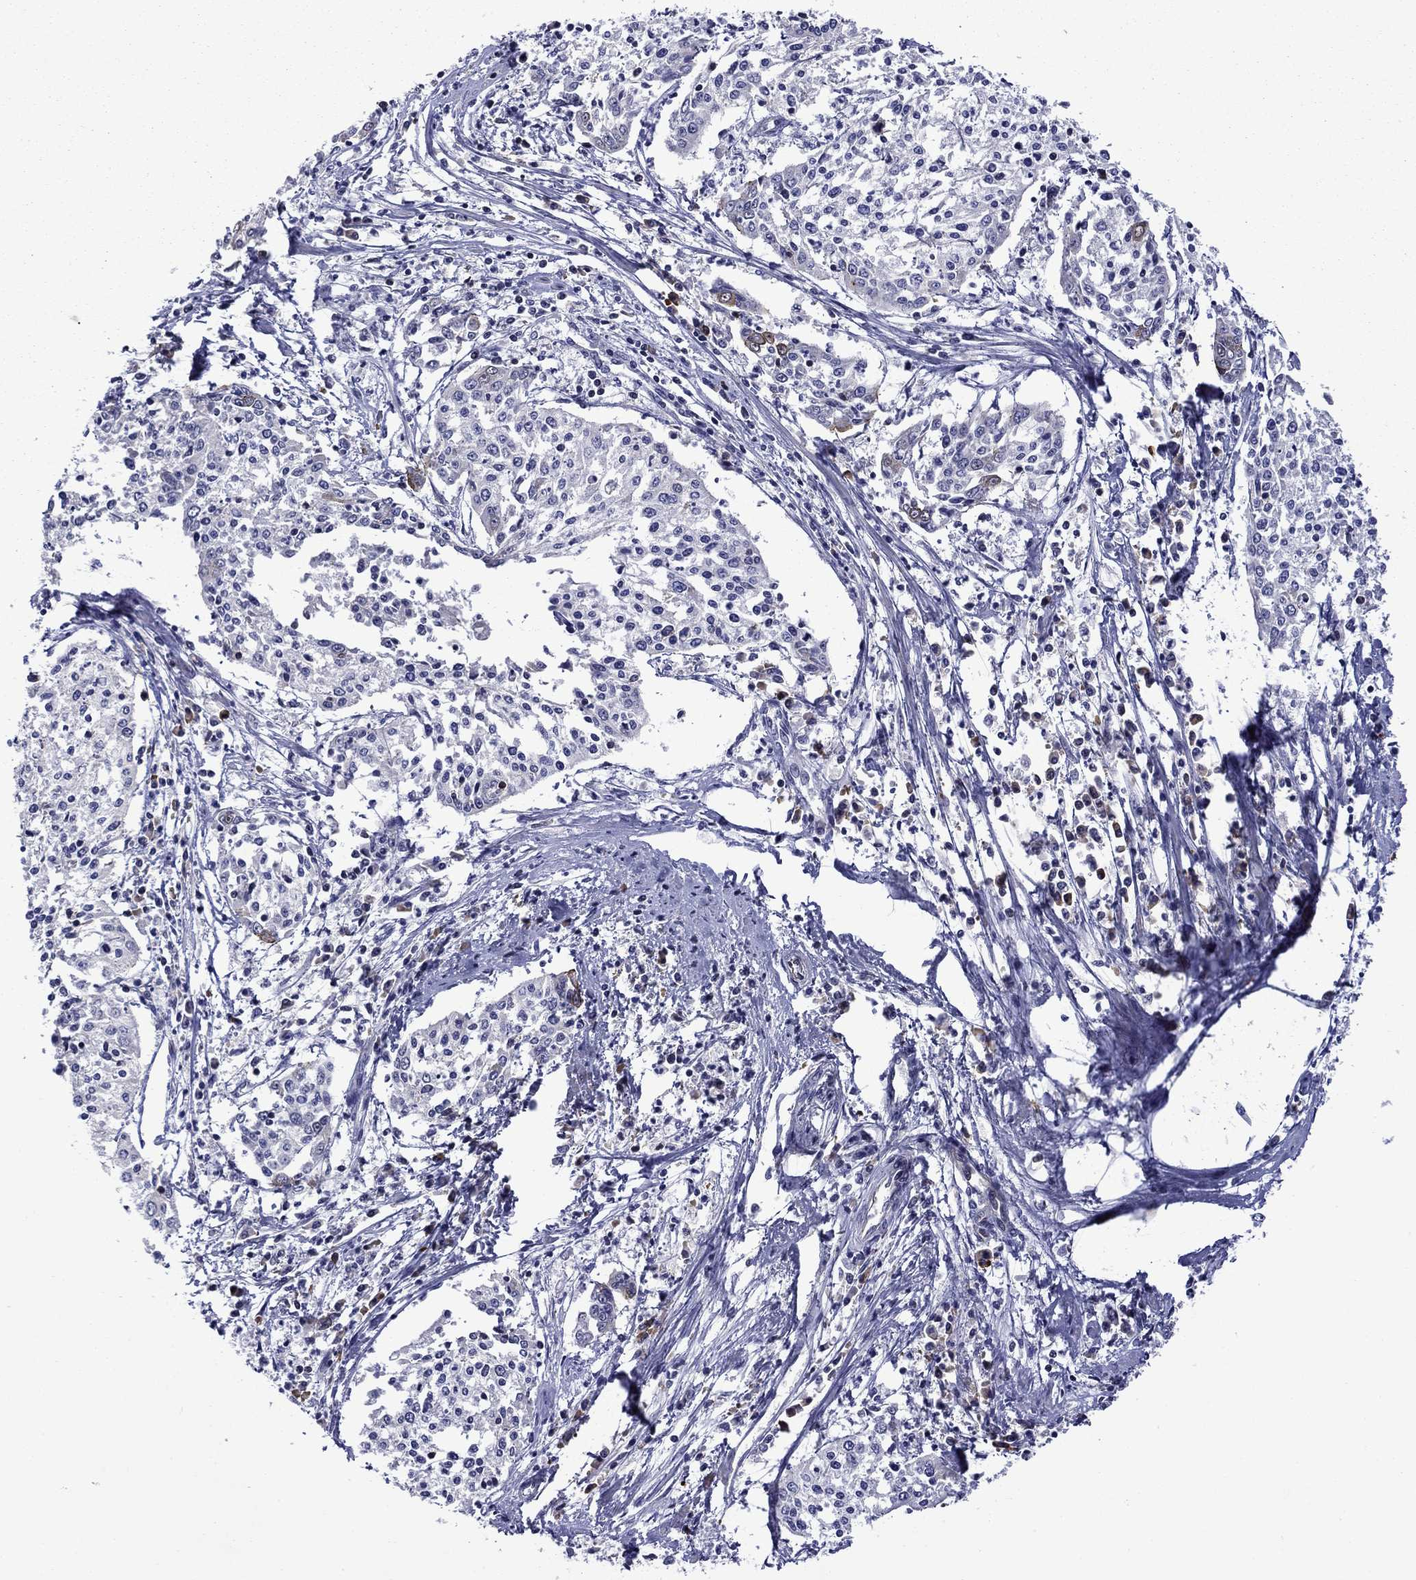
{"staining": {"intensity": "weak", "quantity": "<25%", "location": "cytoplasmic/membranous"}, "tissue": "cervical cancer", "cell_type": "Tumor cells", "image_type": "cancer", "snomed": [{"axis": "morphology", "description": "Squamous cell carcinoma, NOS"}, {"axis": "topography", "description": "Cervix"}], "caption": "Tumor cells show no significant staining in cervical cancer.", "gene": "LMO7", "patient": {"sex": "female", "age": 41}}